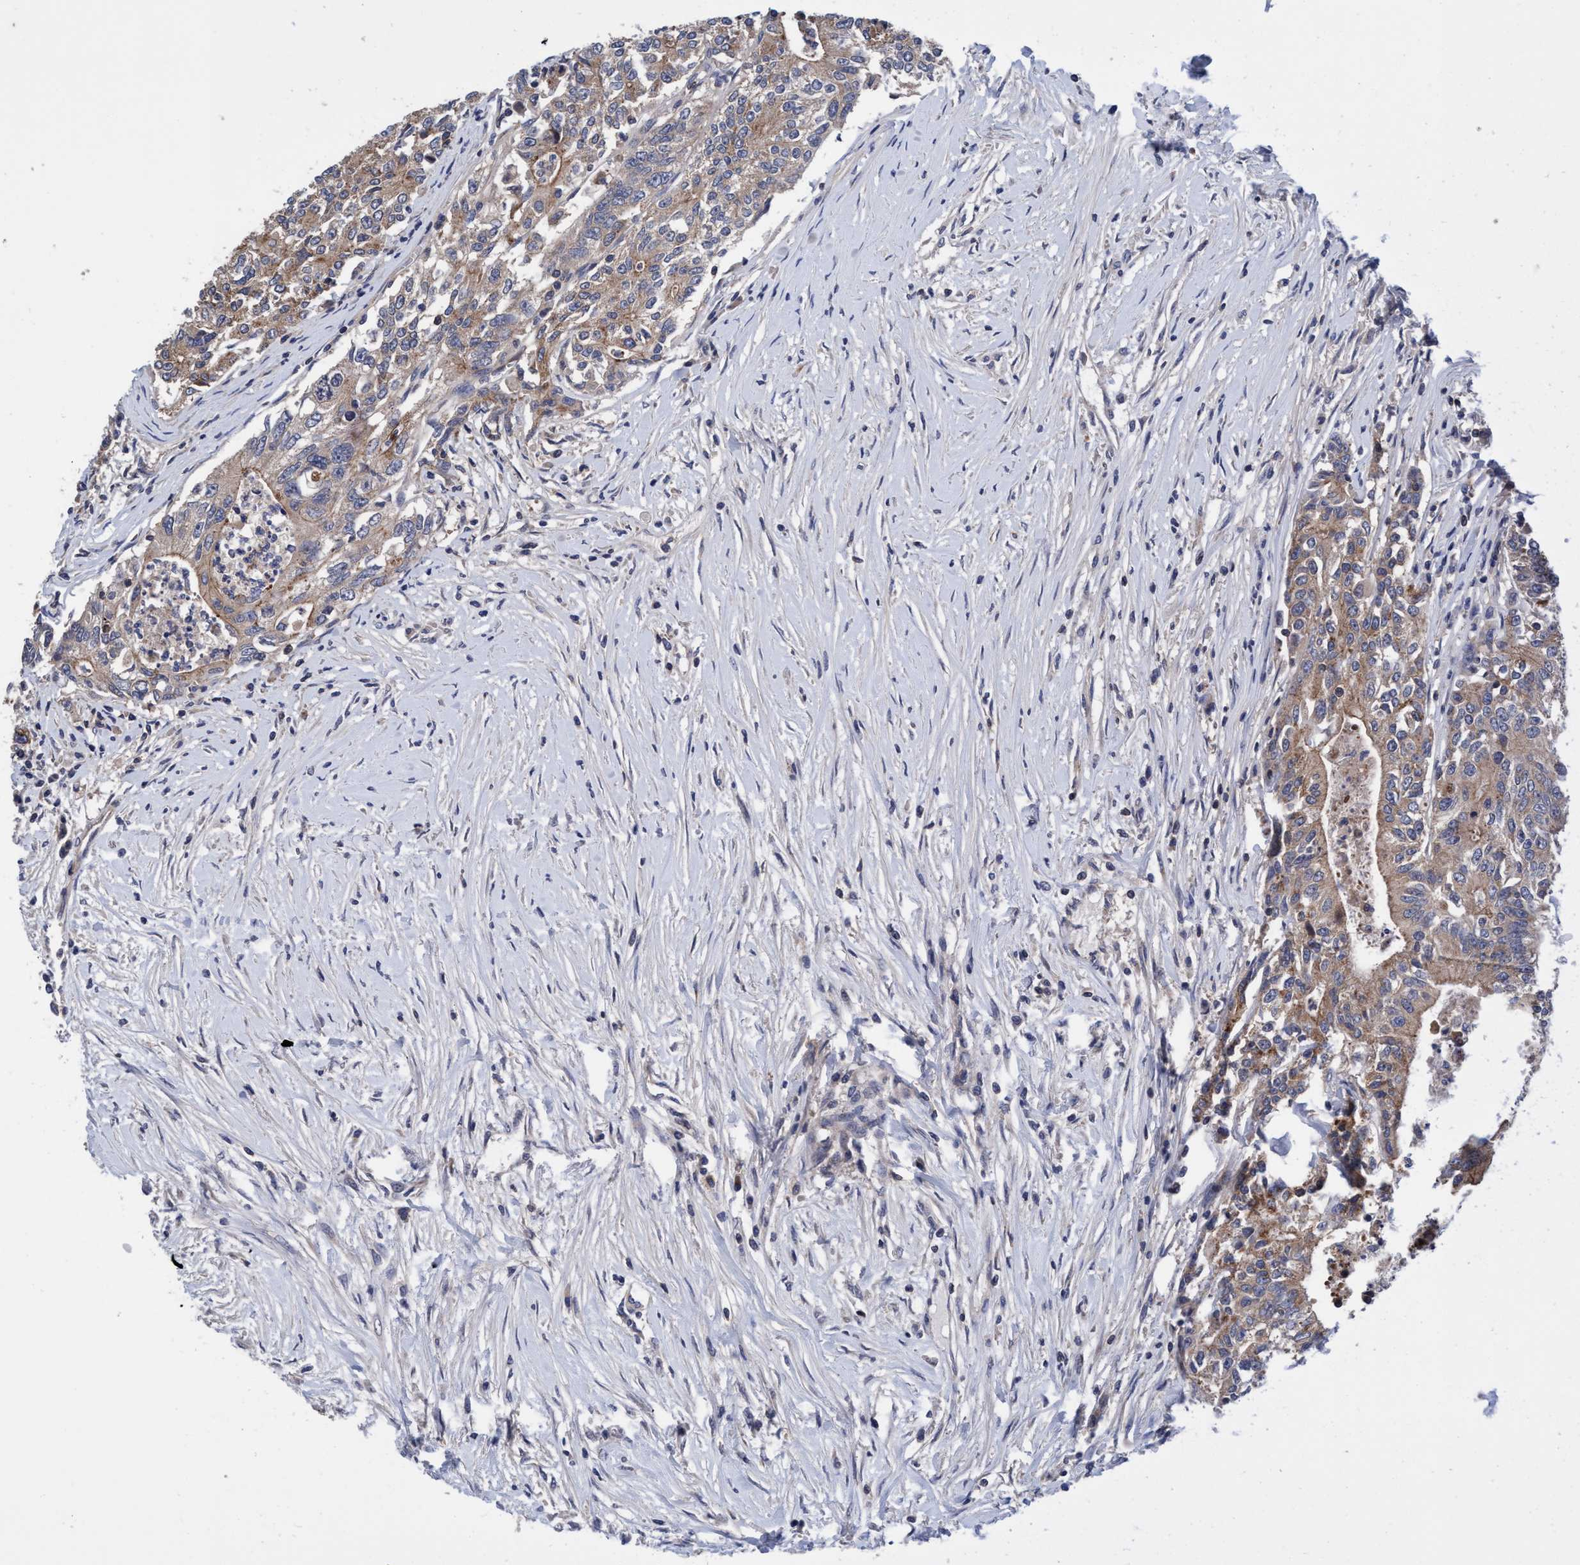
{"staining": {"intensity": "weak", "quantity": ">75%", "location": "cytoplasmic/membranous"}, "tissue": "colorectal cancer", "cell_type": "Tumor cells", "image_type": "cancer", "snomed": [{"axis": "morphology", "description": "Adenocarcinoma, NOS"}, {"axis": "topography", "description": "Colon"}], "caption": "The photomicrograph exhibits staining of adenocarcinoma (colorectal), revealing weak cytoplasmic/membranous protein positivity (brown color) within tumor cells.", "gene": "CALCOCO2", "patient": {"sex": "female", "age": 77}}